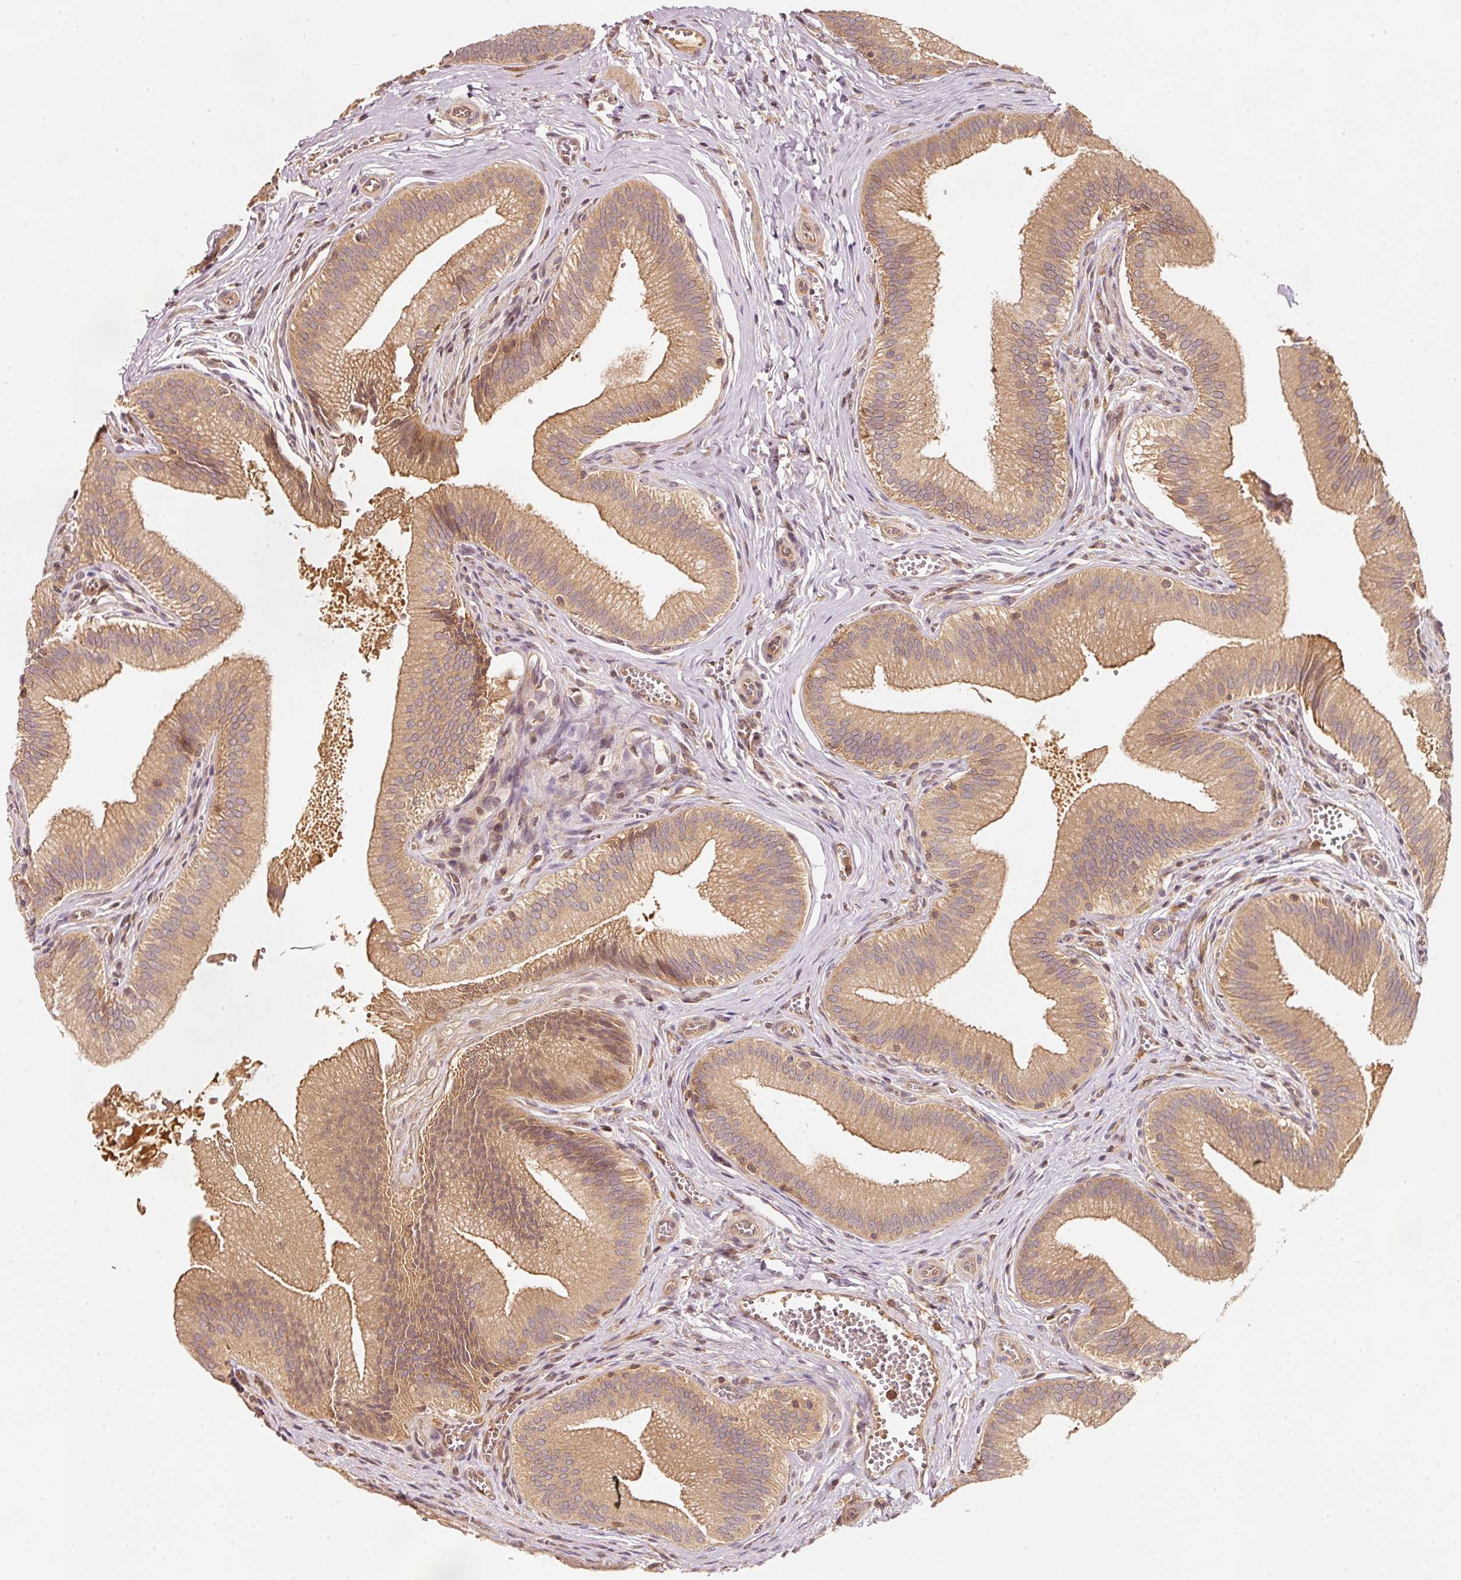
{"staining": {"intensity": "moderate", "quantity": ">75%", "location": "cytoplasmic/membranous"}, "tissue": "gallbladder", "cell_type": "Glandular cells", "image_type": "normal", "snomed": [{"axis": "morphology", "description": "Normal tissue, NOS"}, {"axis": "topography", "description": "Gallbladder"}], "caption": "A micrograph of gallbladder stained for a protein shows moderate cytoplasmic/membranous brown staining in glandular cells. The staining was performed using DAB to visualize the protein expression in brown, while the nuclei were stained in blue with hematoxylin (Magnification: 20x).", "gene": "RRAS2", "patient": {"sex": "male", "age": 17}}